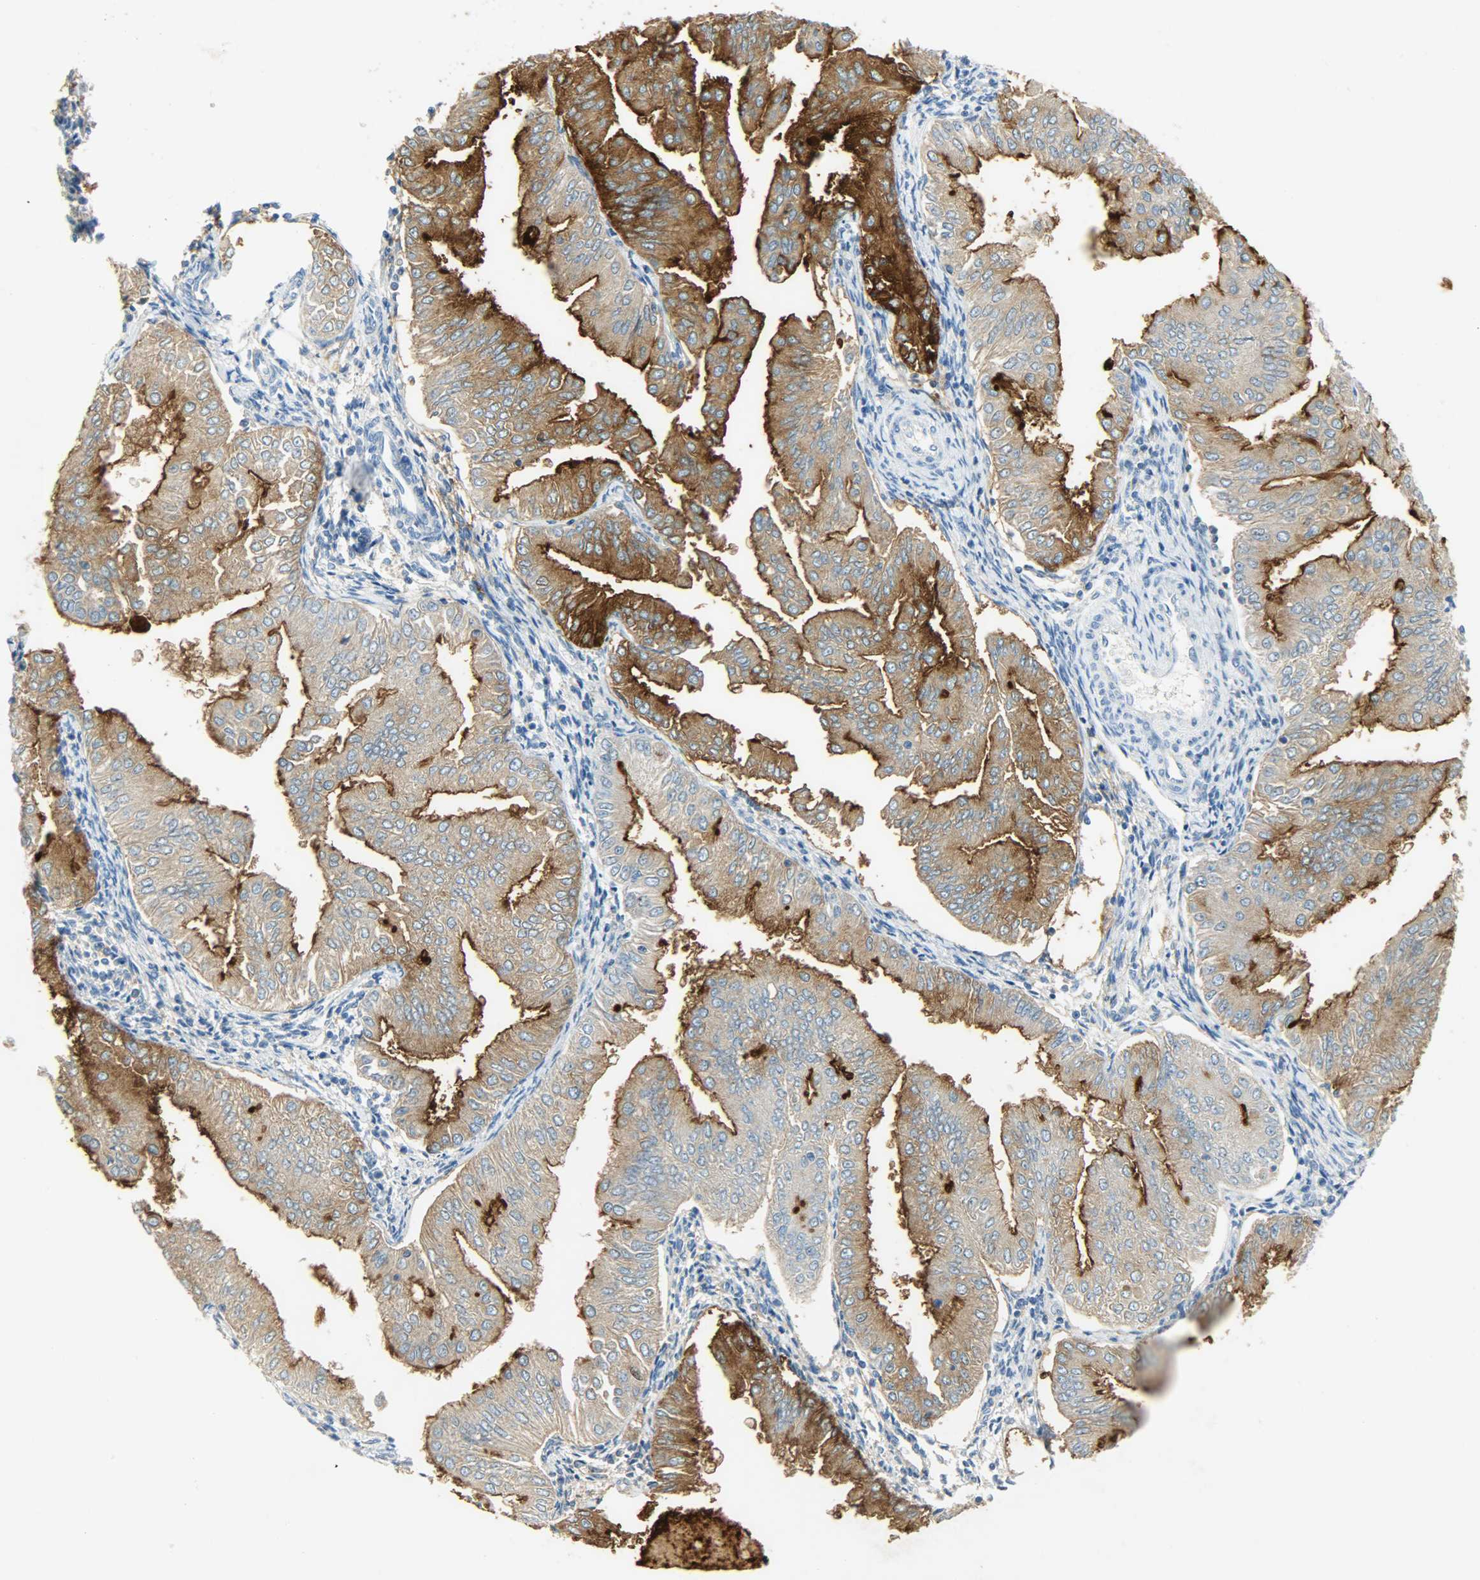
{"staining": {"intensity": "strong", "quantity": ">75%", "location": "cytoplasmic/membranous"}, "tissue": "endometrial cancer", "cell_type": "Tumor cells", "image_type": "cancer", "snomed": [{"axis": "morphology", "description": "Adenocarcinoma, NOS"}, {"axis": "topography", "description": "Endometrium"}], "caption": "Endometrial cancer stained for a protein (brown) demonstrates strong cytoplasmic/membranous positive staining in about >75% of tumor cells.", "gene": "PROM1", "patient": {"sex": "female", "age": 53}}